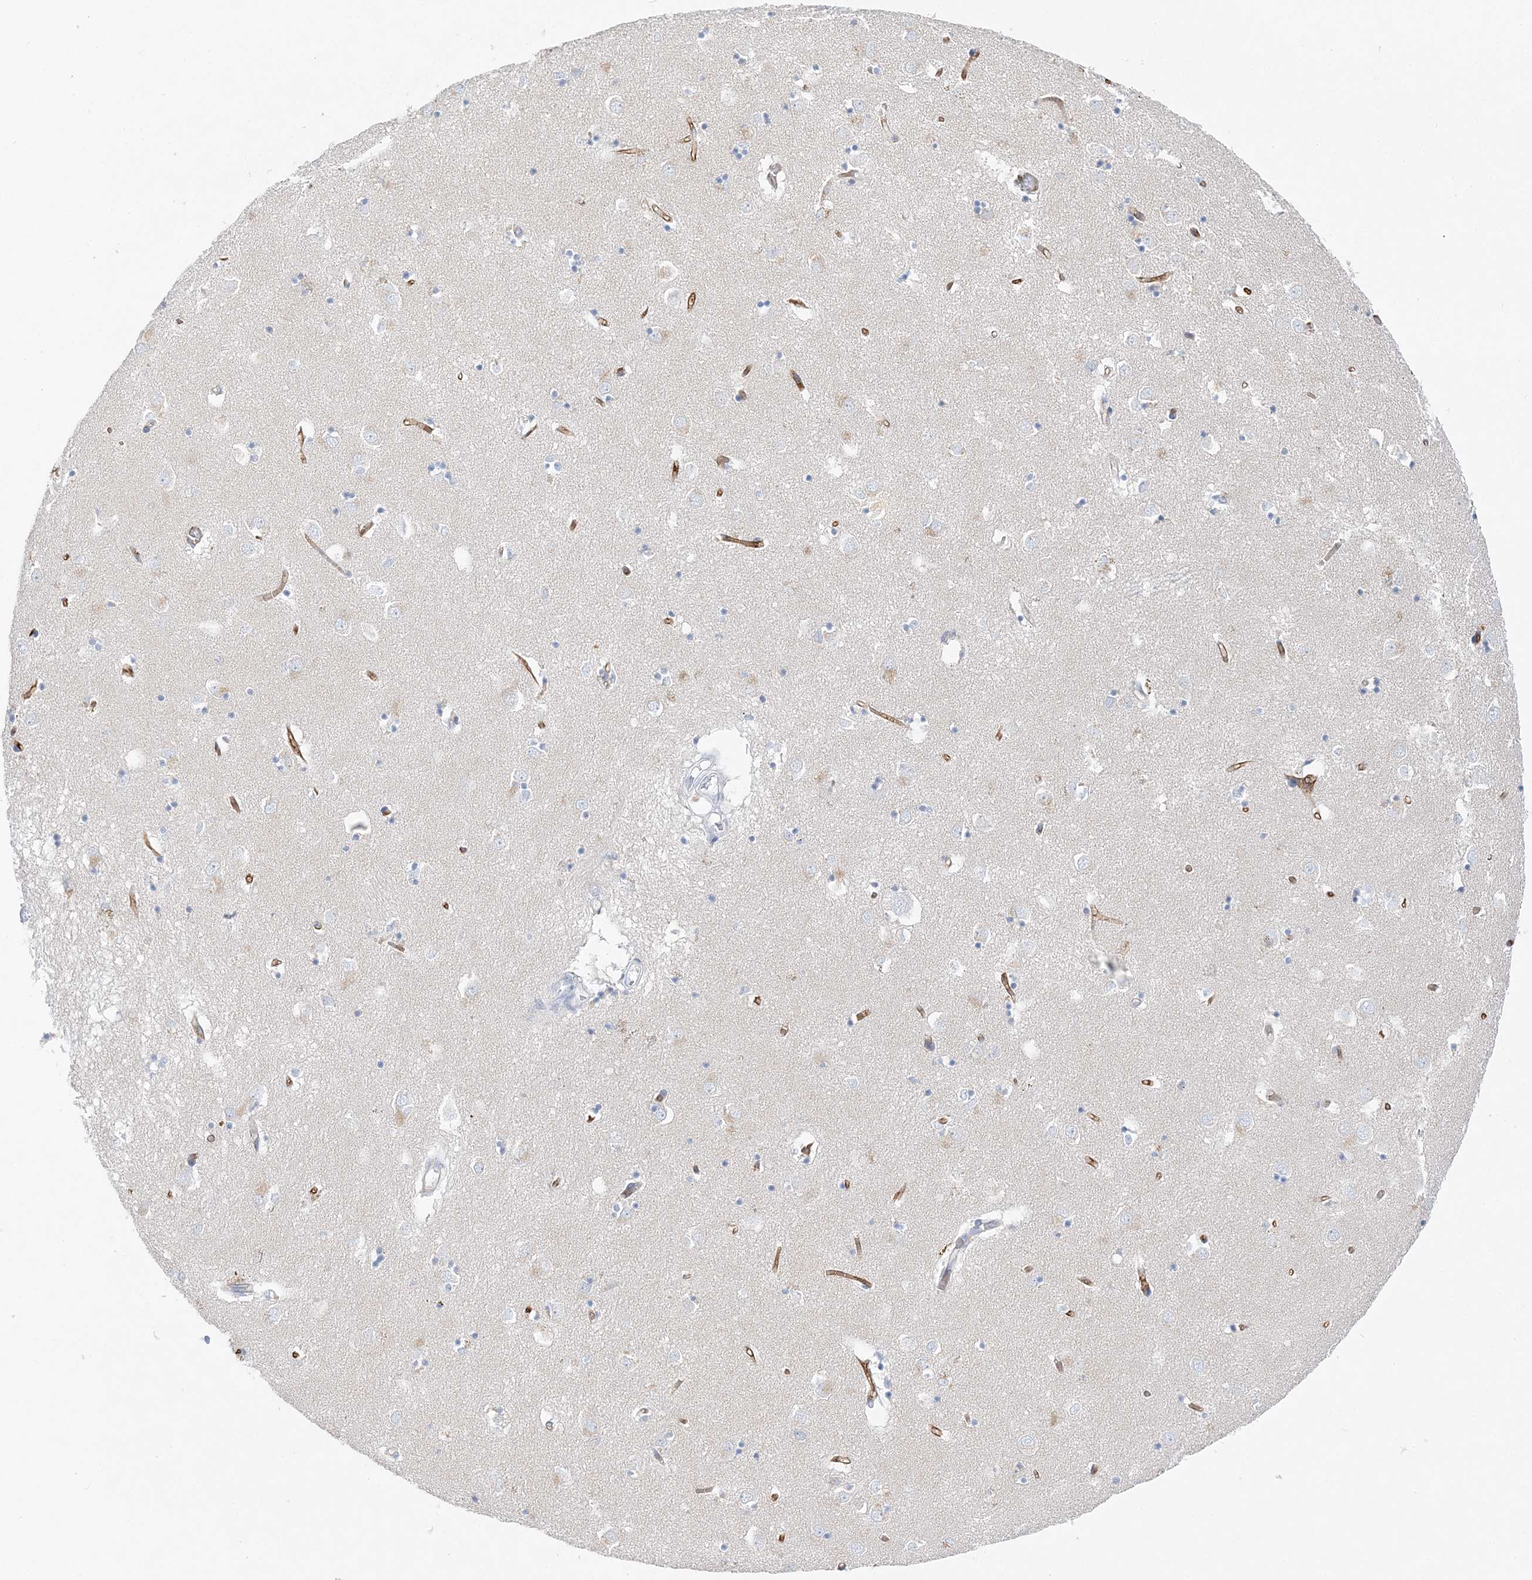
{"staining": {"intensity": "negative", "quantity": "none", "location": "none"}, "tissue": "caudate", "cell_type": "Glial cells", "image_type": "normal", "snomed": [{"axis": "morphology", "description": "Normal tissue, NOS"}, {"axis": "topography", "description": "Lateral ventricle wall"}], "caption": "Human caudate stained for a protein using immunohistochemistry (IHC) reveals no staining in glial cells.", "gene": "SLC5A6", "patient": {"sex": "male", "age": 70}}